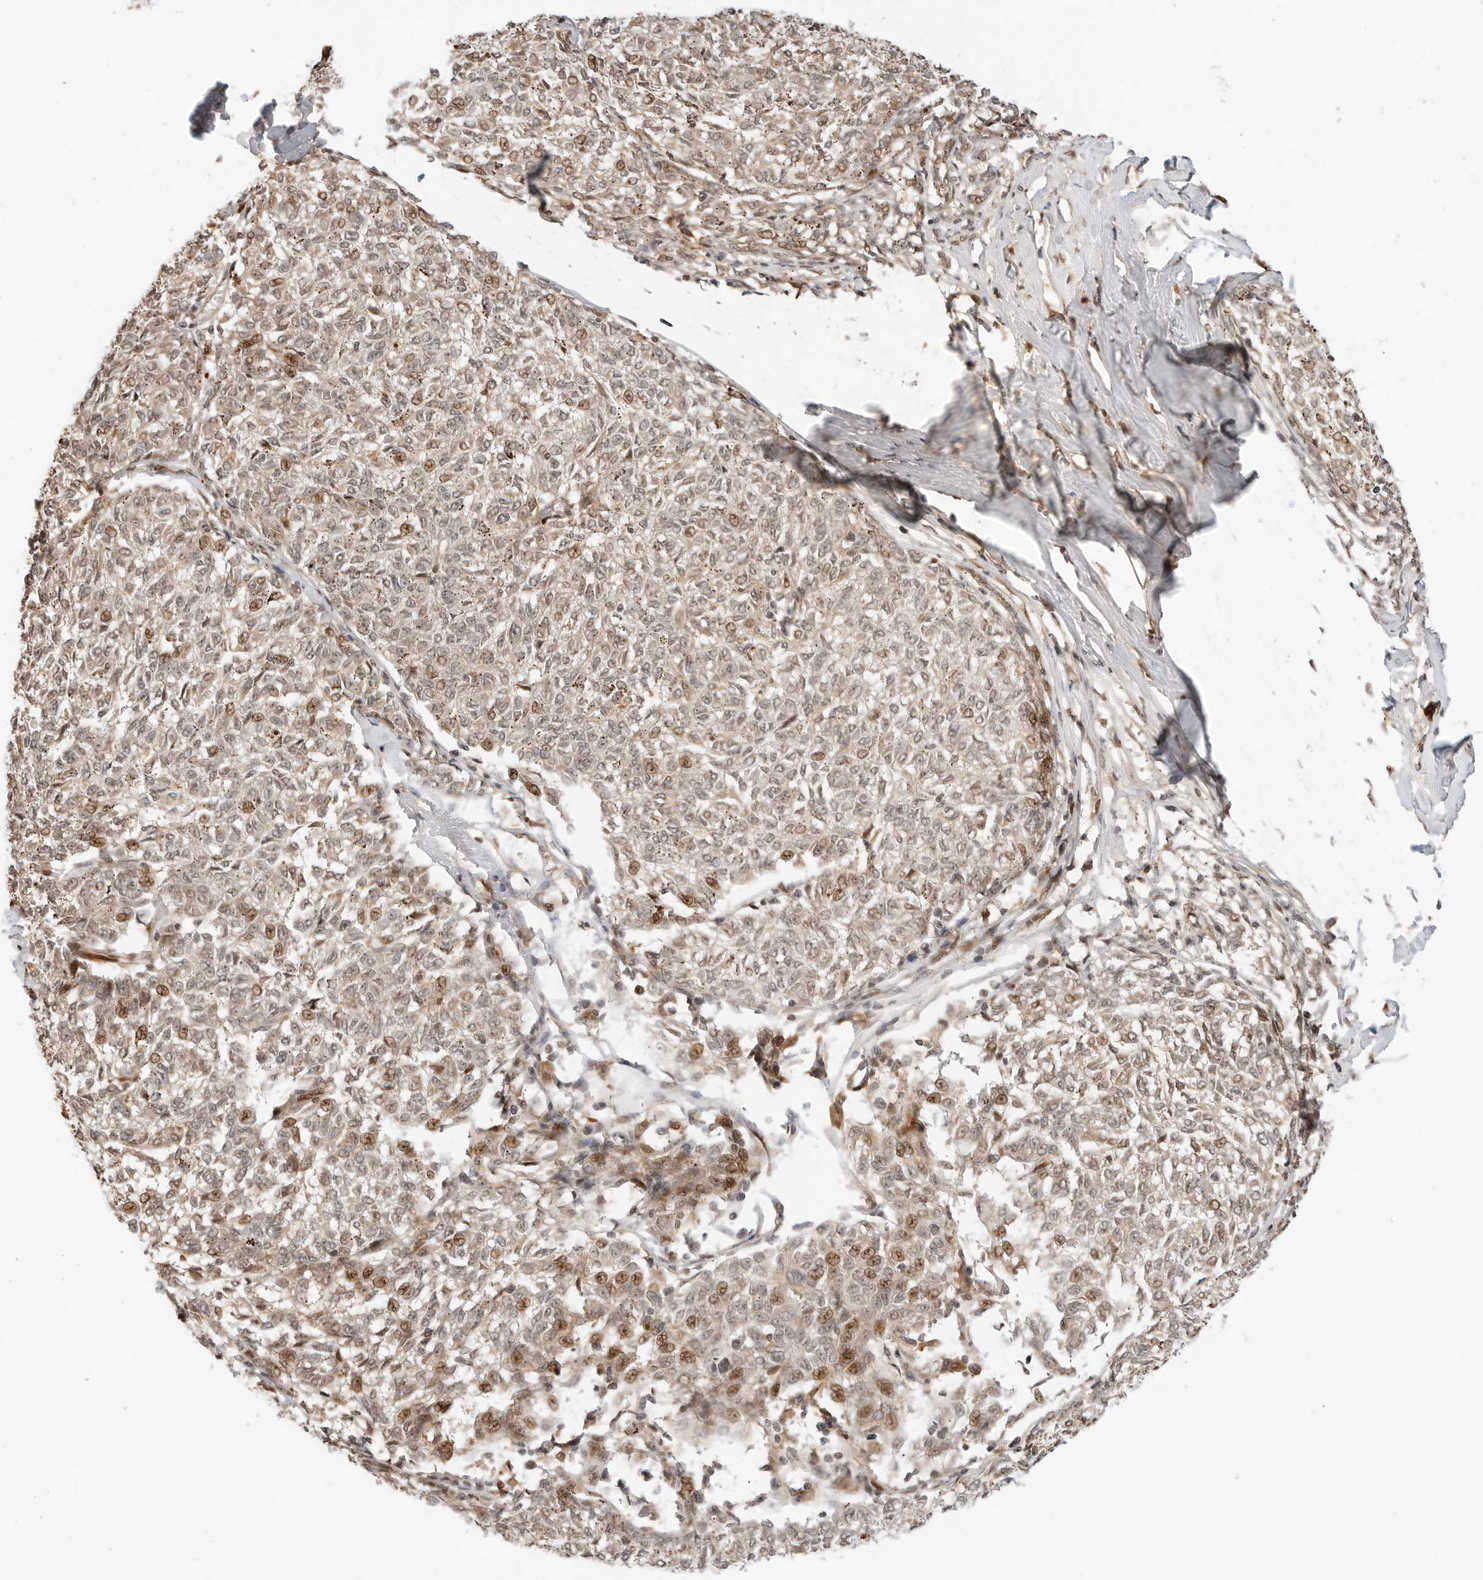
{"staining": {"intensity": "moderate", "quantity": "25%-75%", "location": "nuclear"}, "tissue": "melanoma", "cell_type": "Tumor cells", "image_type": "cancer", "snomed": [{"axis": "morphology", "description": "Malignant melanoma, NOS"}, {"axis": "topography", "description": "Skin"}], "caption": "Immunohistochemistry (DAB (3,3'-diaminobenzidine)) staining of melanoma displays moderate nuclear protein expression in about 25%-75% of tumor cells.", "gene": "GEM", "patient": {"sex": "female", "age": 72}}